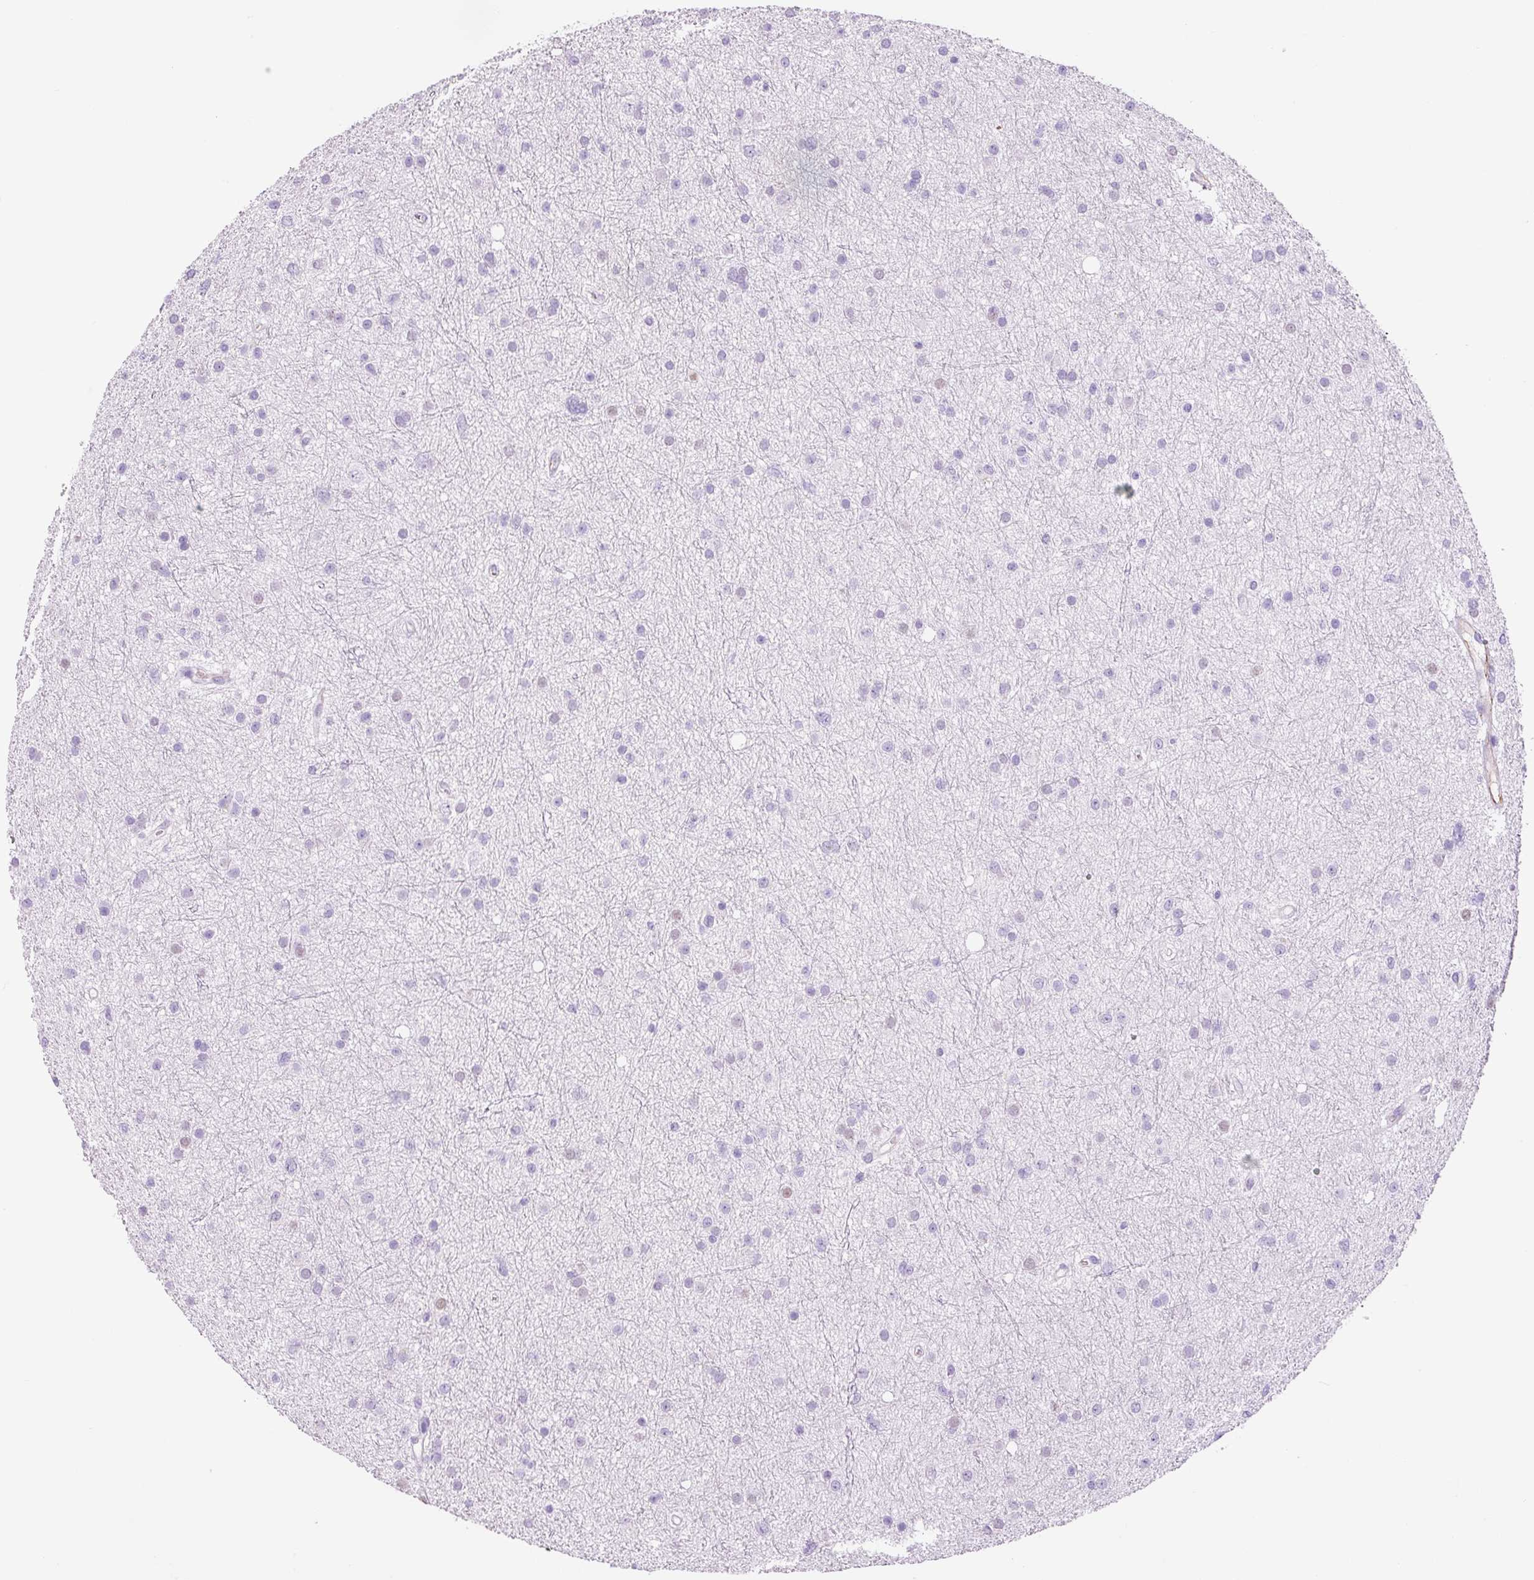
{"staining": {"intensity": "negative", "quantity": "none", "location": "none"}, "tissue": "glioma", "cell_type": "Tumor cells", "image_type": "cancer", "snomed": [{"axis": "morphology", "description": "Glioma, malignant, Low grade"}, {"axis": "topography", "description": "Cerebral cortex"}], "caption": "Glioma was stained to show a protein in brown. There is no significant positivity in tumor cells.", "gene": "ADSS1", "patient": {"sex": "female", "age": 39}}